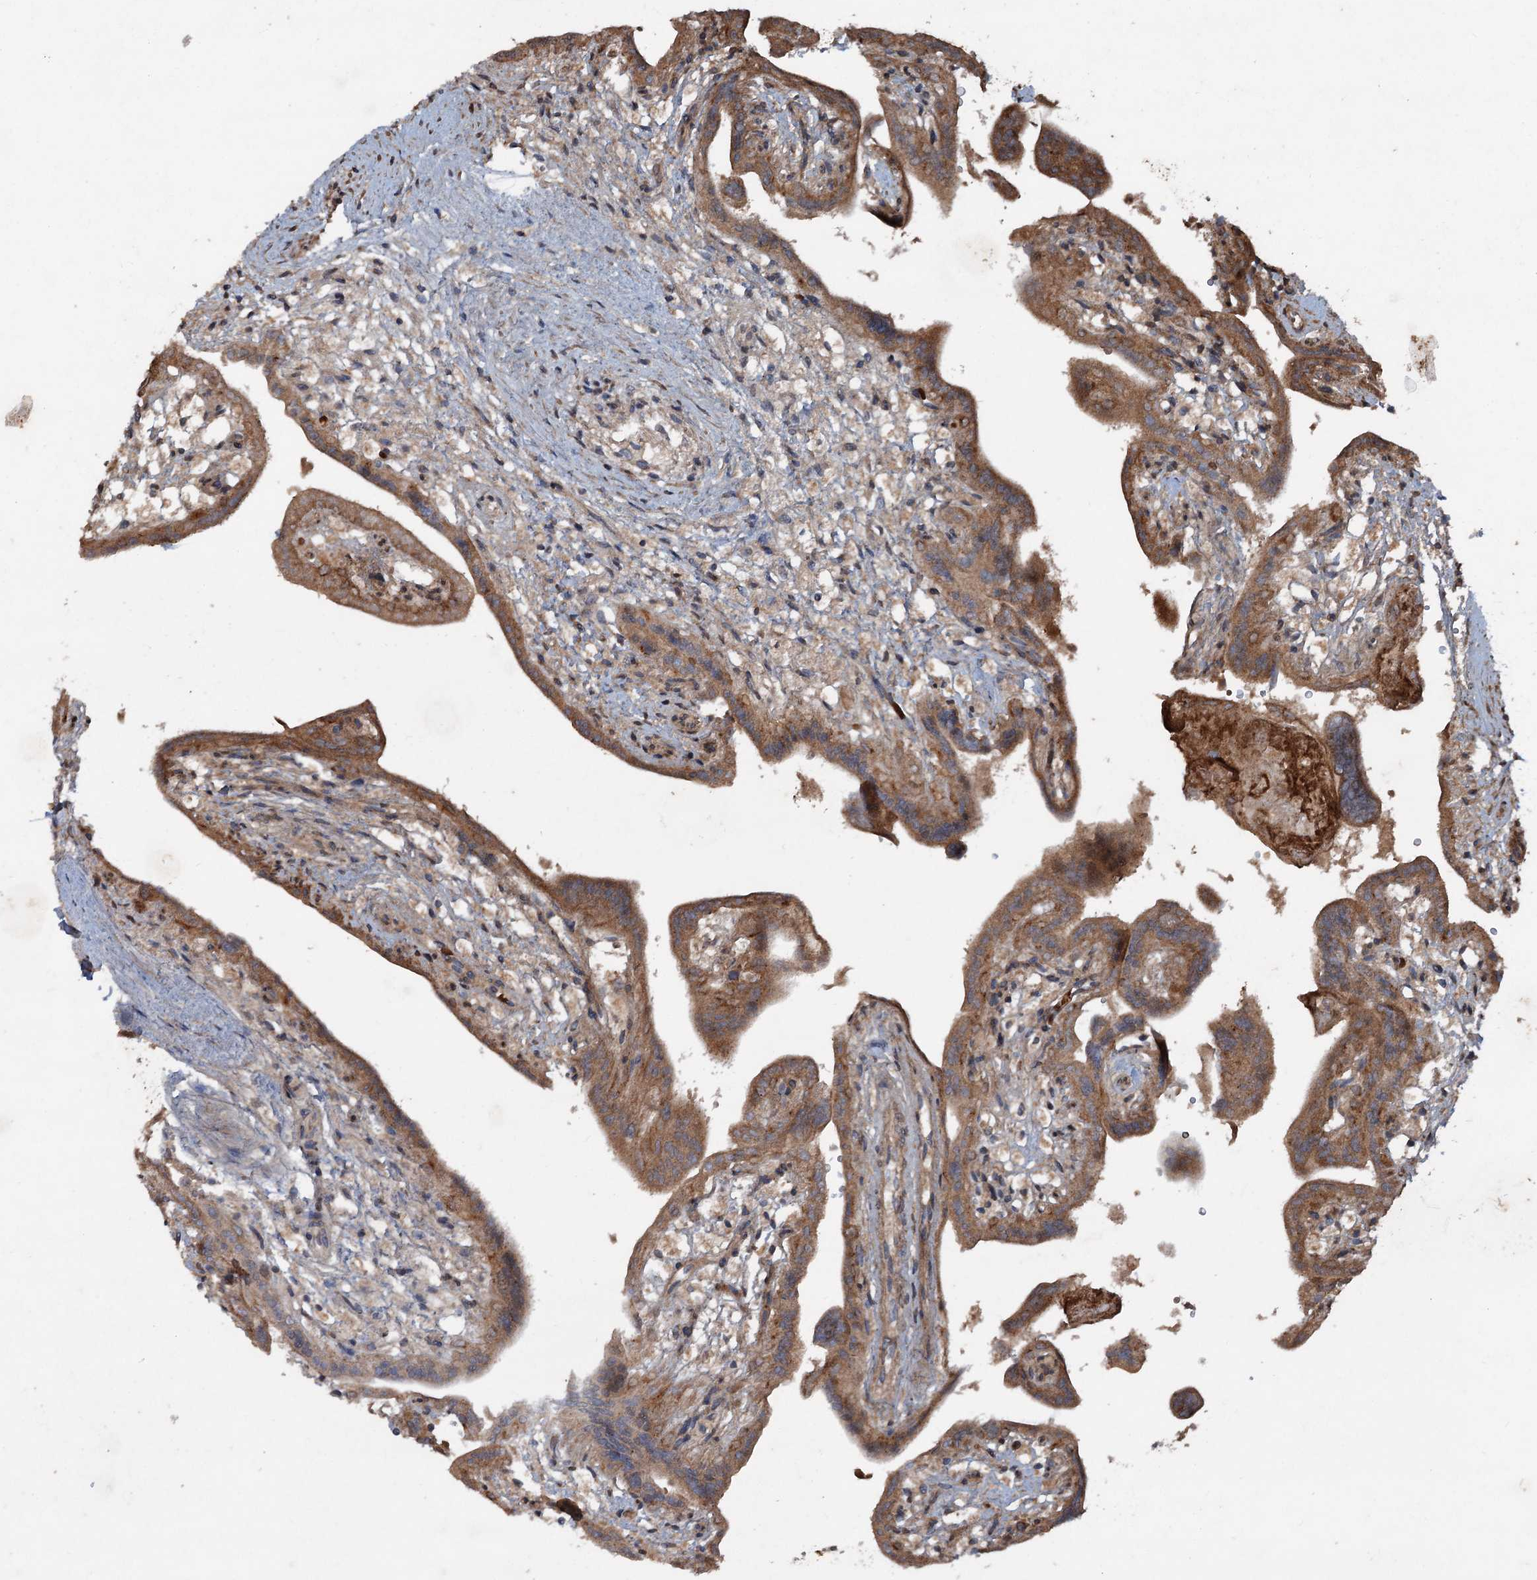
{"staining": {"intensity": "moderate", "quantity": ">75%", "location": "cytoplasmic/membranous"}, "tissue": "placenta", "cell_type": "Trophoblastic cells", "image_type": "normal", "snomed": [{"axis": "morphology", "description": "Normal tissue, NOS"}, {"axis": "topography", "description": "Placenta"}], "caption": "Brown immunohistochemical staining in benign placenta shows moderate cytoplasmic/membranous positivity in about >75% of trophoblastic cells.", "gene": "ALAS1", "patient": {"sex": "female", "age": 37}}